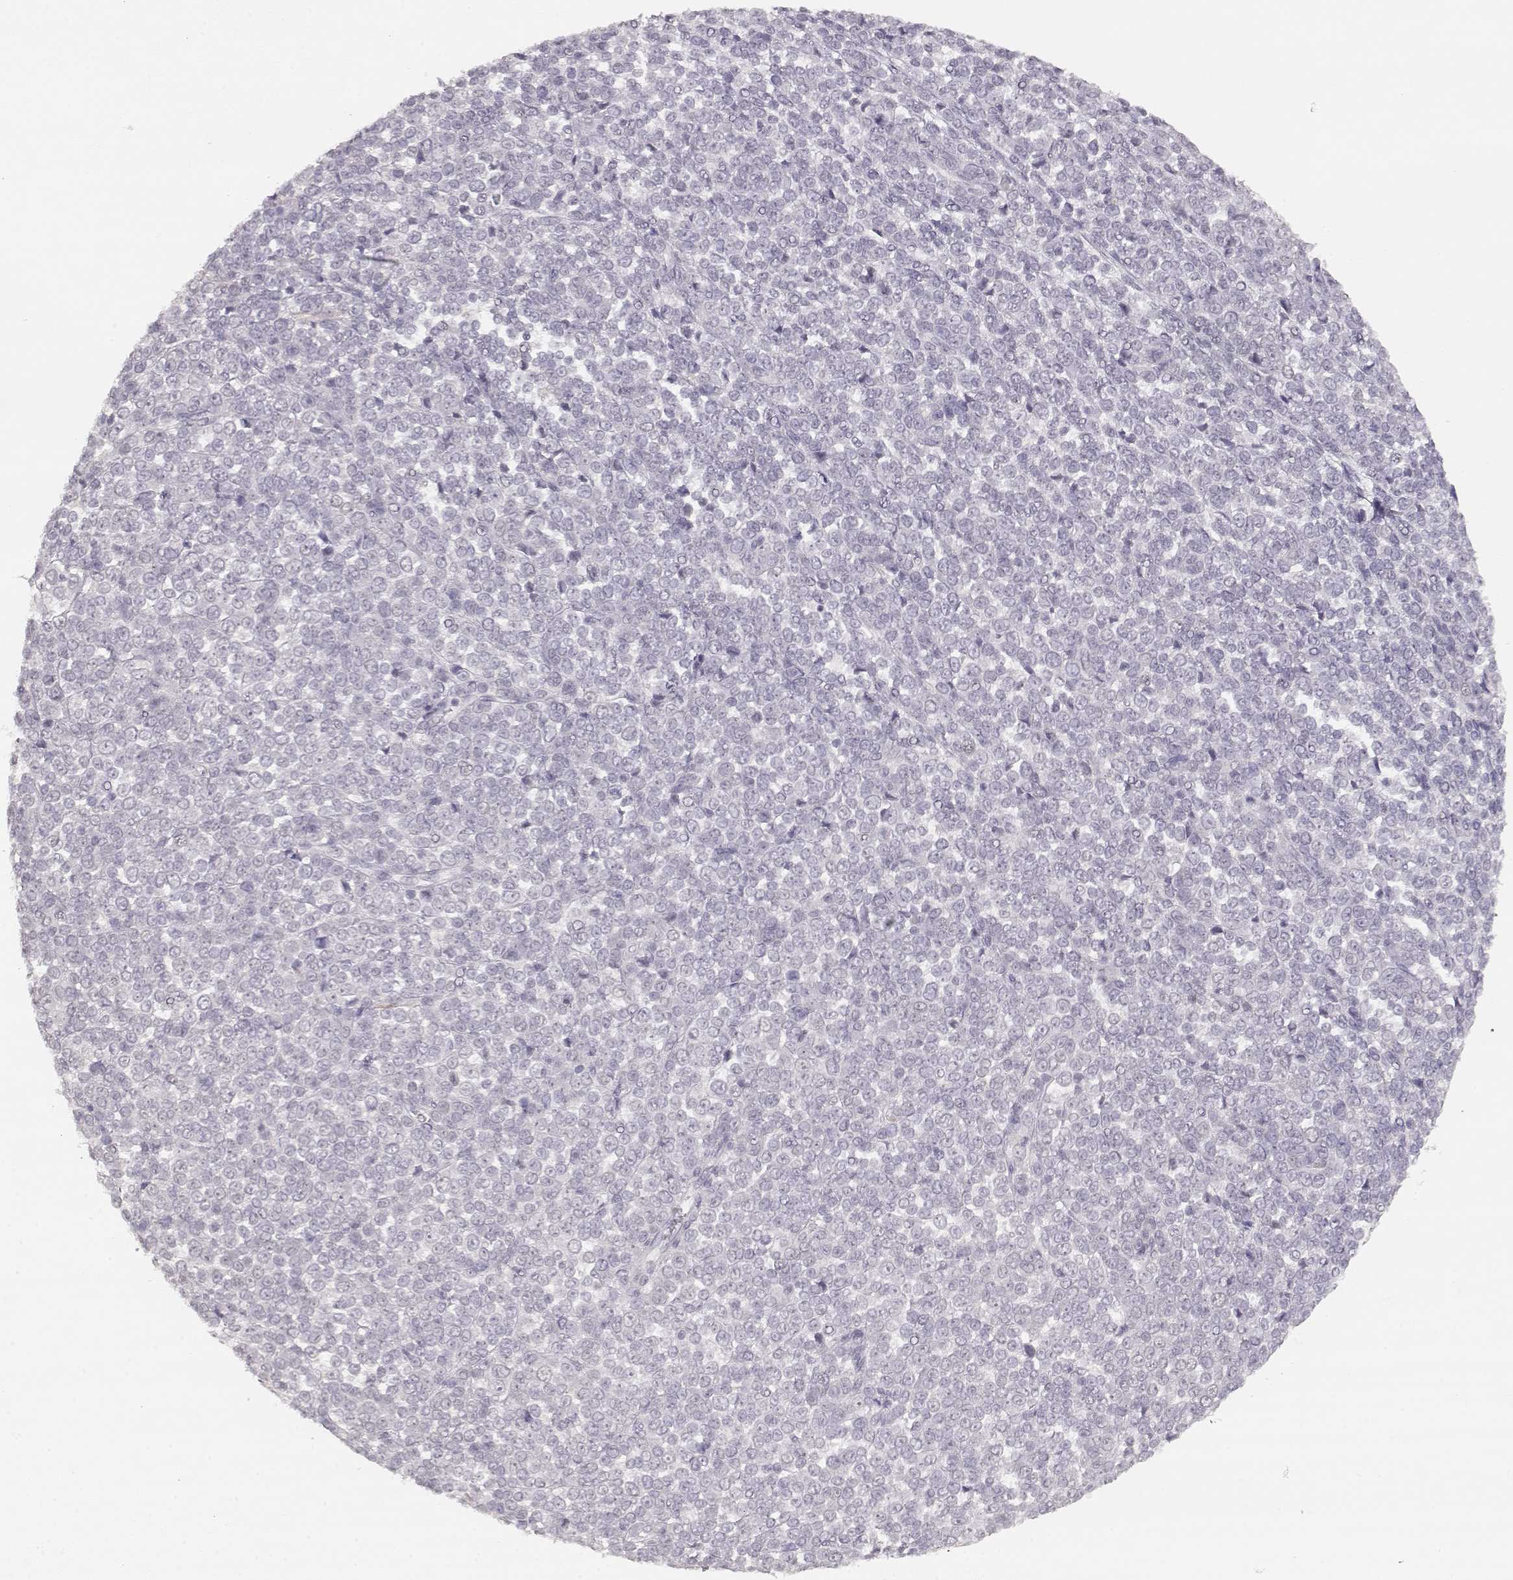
{"staining": {"intensity": "negative", "quantity": "none", "location": "none"}, "tissue": "melanoma", "cell_type": "Tumor cells", "image_type": "cancer", "snomed": [{"axis": "morphology", "description": "Malignant melanoma, NOS"}, {"axis": "topography", "description": "Skin"}], "caption": "IHC image of neoplastic tissue: human melanoma stained with DAB (3,3'-diaminobenzidine) demonstrates no significant protein expression in tumor cells. (Stains: DAB (3,3'-diaminobenzidine) IHC with hematoxylin counter stain, Microscopy: brightfield microscopy at high magnification).", "gene": "LAMC2", "patient": {"sex": "female", "age": 95}}